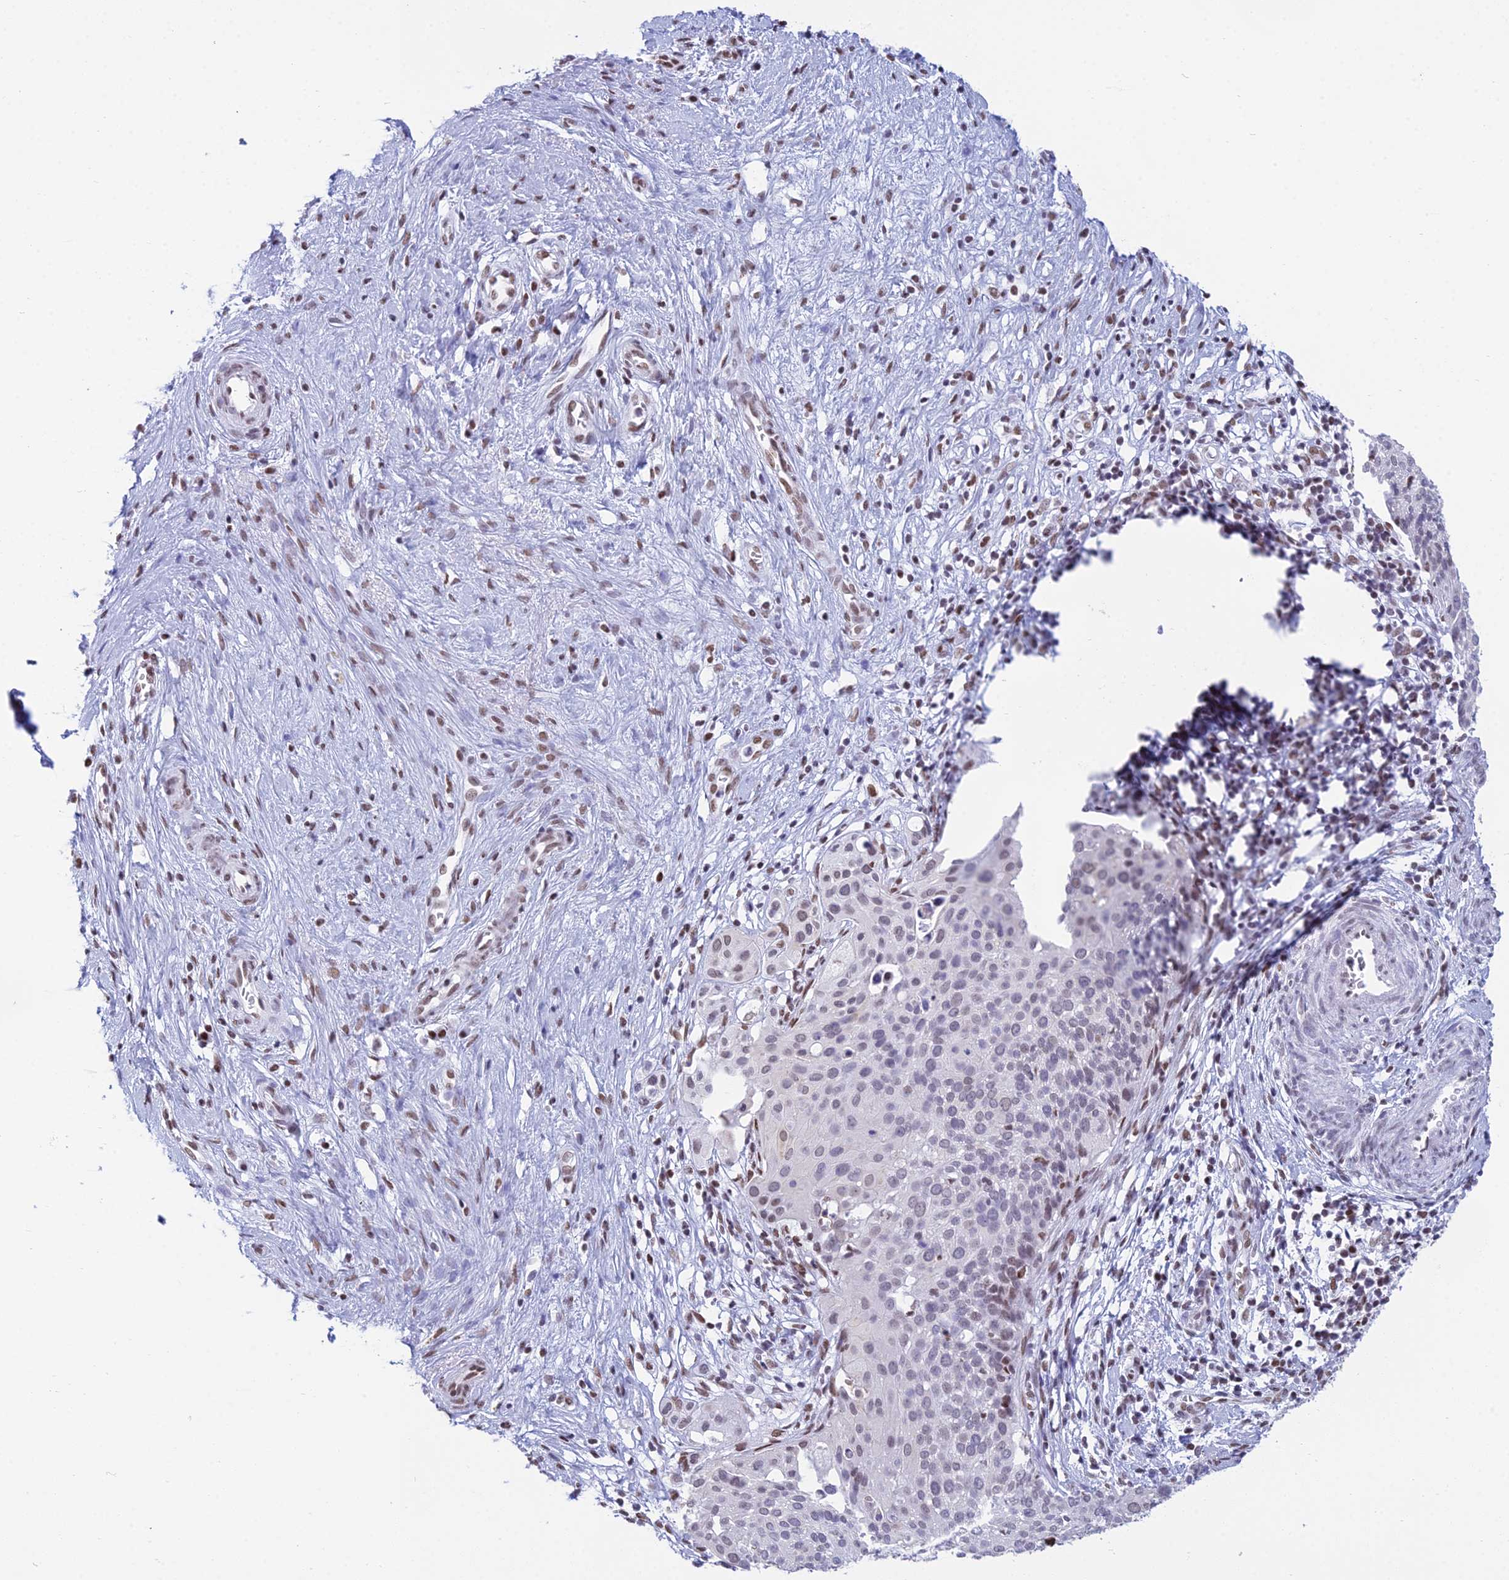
{"staining": {"intensity": "weak", "quantity": "25%-75%", "location": "nuclear"}, "tissue": "cervical cancer", "cell_type": "Tumor cells", "image_type": "cancer", "snomed": [{"axis": "morphology", "description": "Squamous cell carcinoma, NOS"}, {"axis": "topography", "description": "Cervix"}], "caption": "Immunohistochemistry (IHC) image of human cervical squamous cell carcinoma stained for a protein (brown), which displays low levels of weak nuclear expression in about 25%-75% of tumor cells.", "gene": "CDC26", "patient": {"sex": "female", "age": 44}}